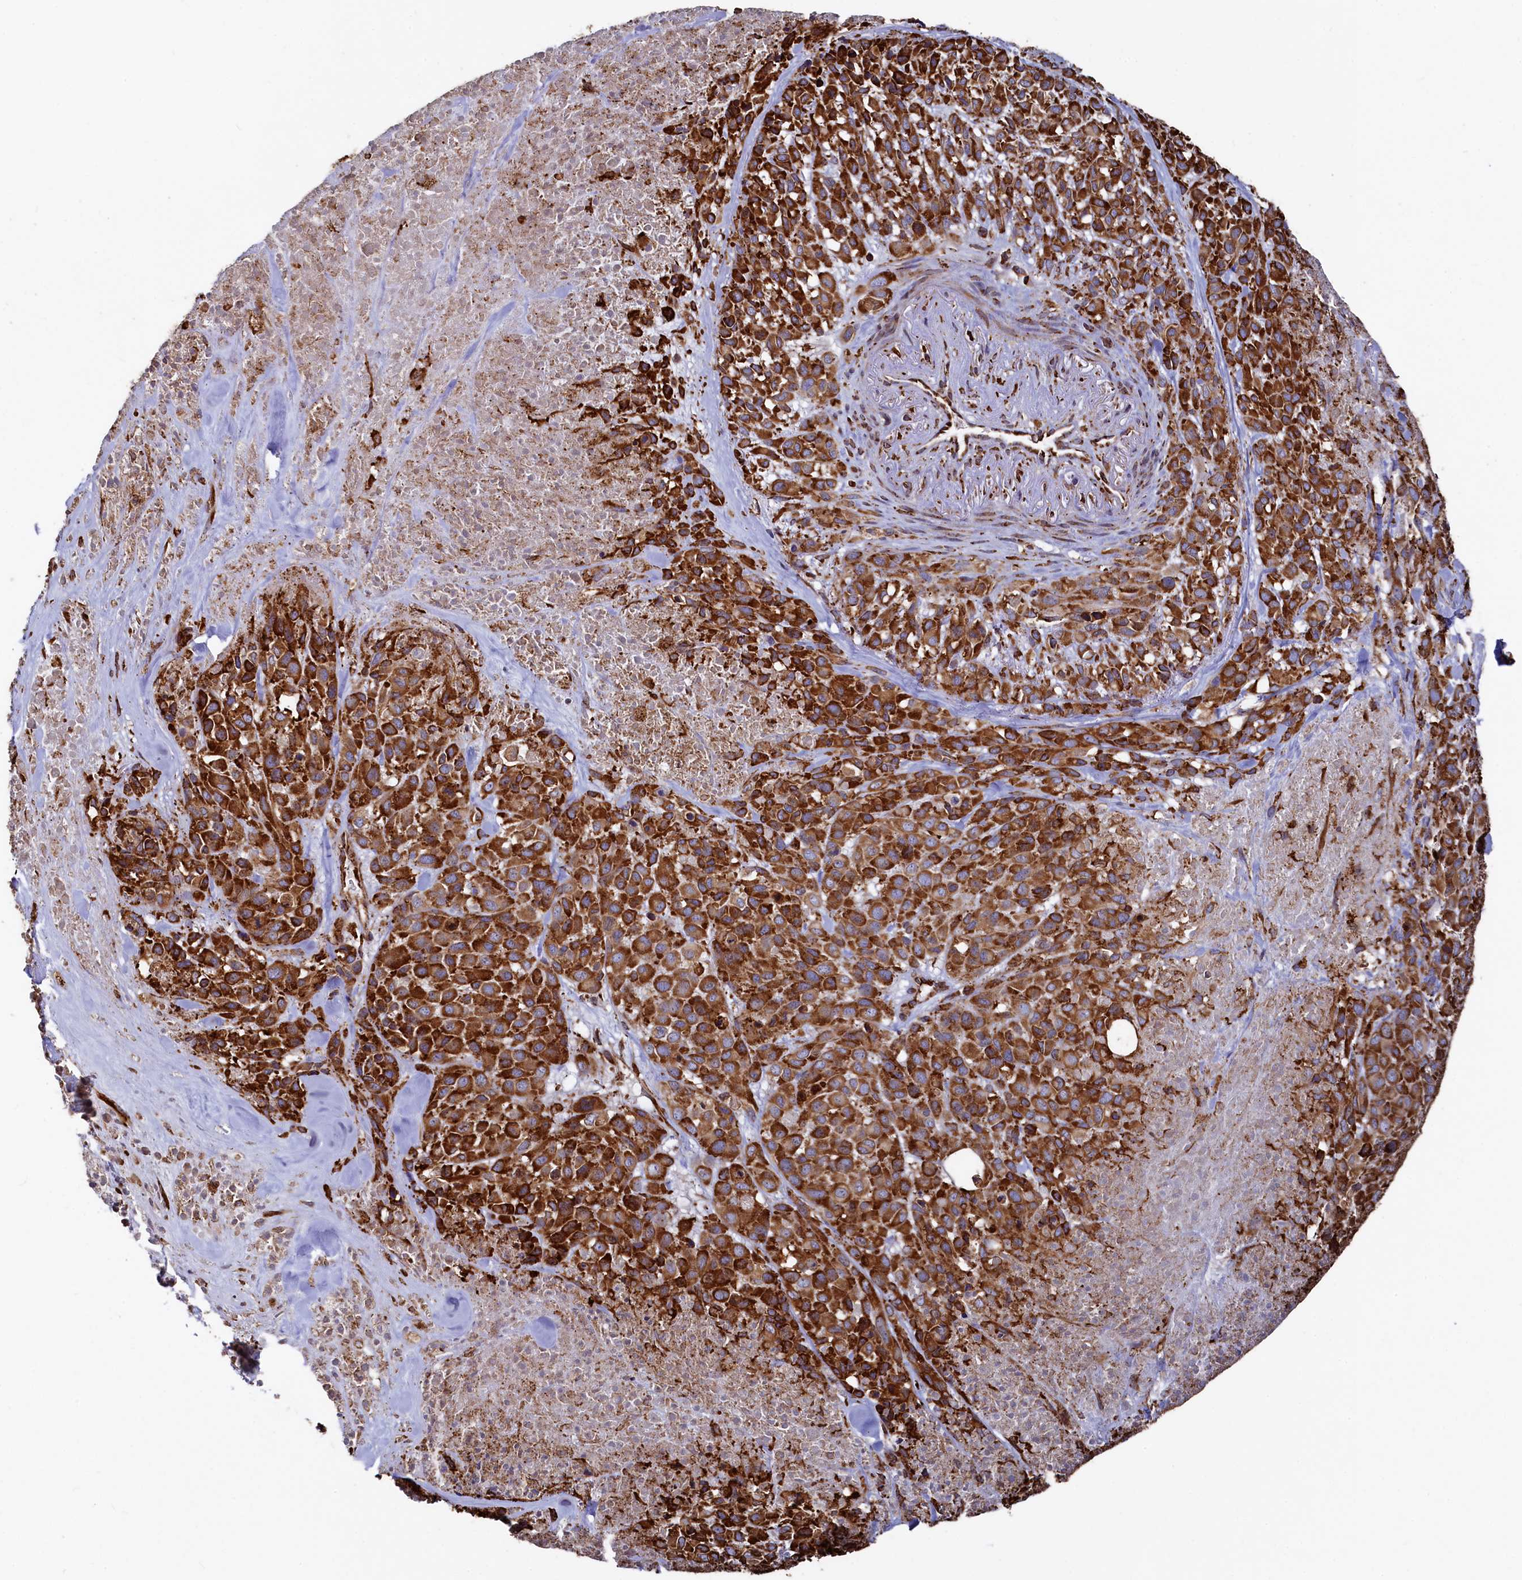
{"staining": {"intensity": "strong", "quantity": ">75%", "location": "cytoplasmic/membranous"}, "tissue": "melanoma", "cell_type": "Tumor cells", "image_type": "cancer", "snomed": [{"axis": "morphology", "description": "Malignant melanoma, Metastatic site"}, {"axis": "topography", "description": "Skin"}], "caption": "Tumor cells demonstrate strong cytoplasmic/membranous staining in approximately >75% of cells in malignant melanoma (metastatic site).", "gene": "NEURL1B", "patient": {"sex": "female", "age": 81}}